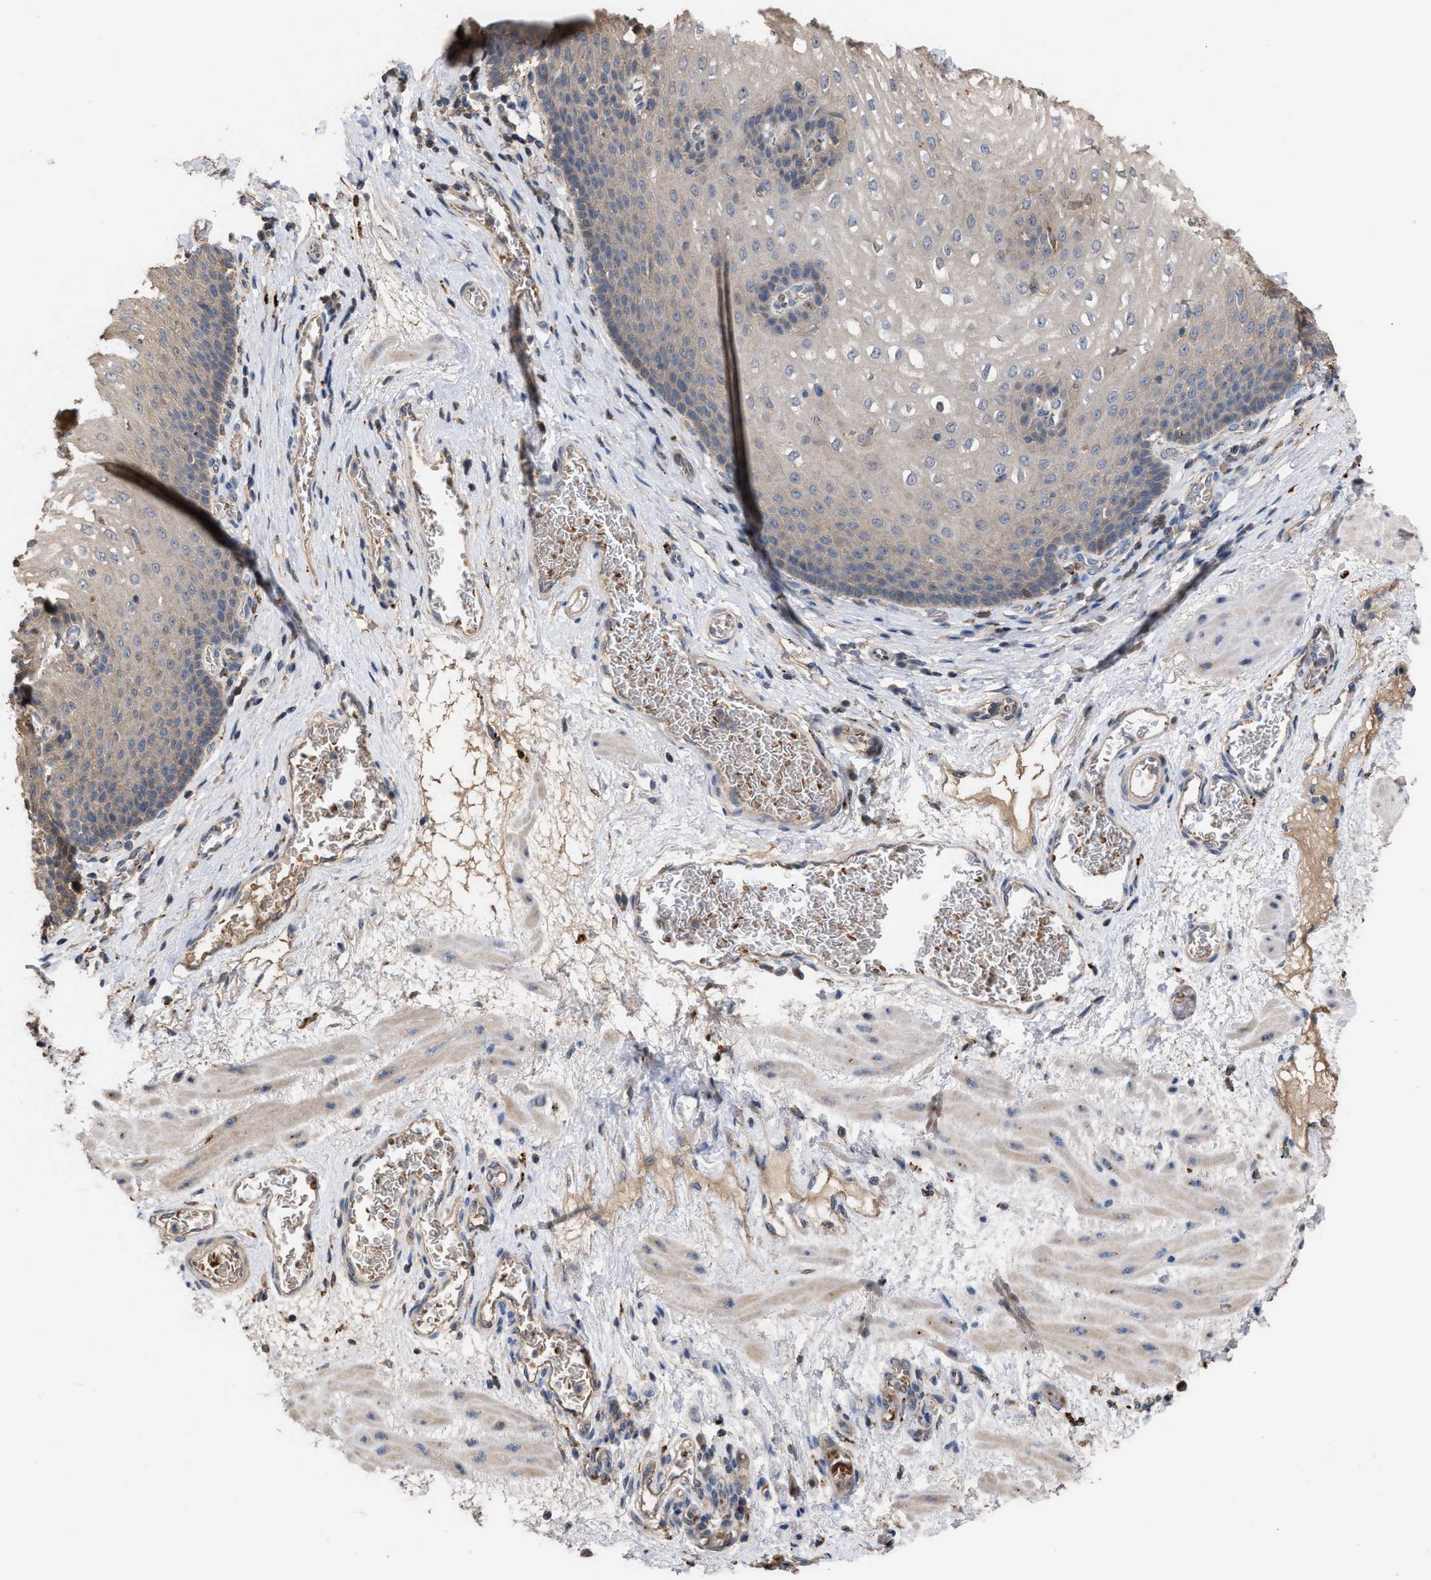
{"staining": {"intensity": "weak", "quantity": "<25%", "location": "cytoplasmic/membranous"}, "tissue": "esophagus", "cell_type": "Squamous epithelial cells", "image_type": "normal", "snomed": [{"axis": "morphology", "description": "Normal tissue, NOS"}, {"axis": "topography", "description": "Esophagus"}], "caption": "Immunohistochemistry histopathology image of normal esophagus: esophagus stained with DAB (3,3'-diaminobenzidine) exhibits no significant protein staining in squamous epithelial cells. (Brightfield microscopy of DAB (3,3'-diaminobenzidine) immunohistochemistry (IHC) at high magnification).", "gene": "ELMO3", "patient": {"sex": "male", "age": 48}}